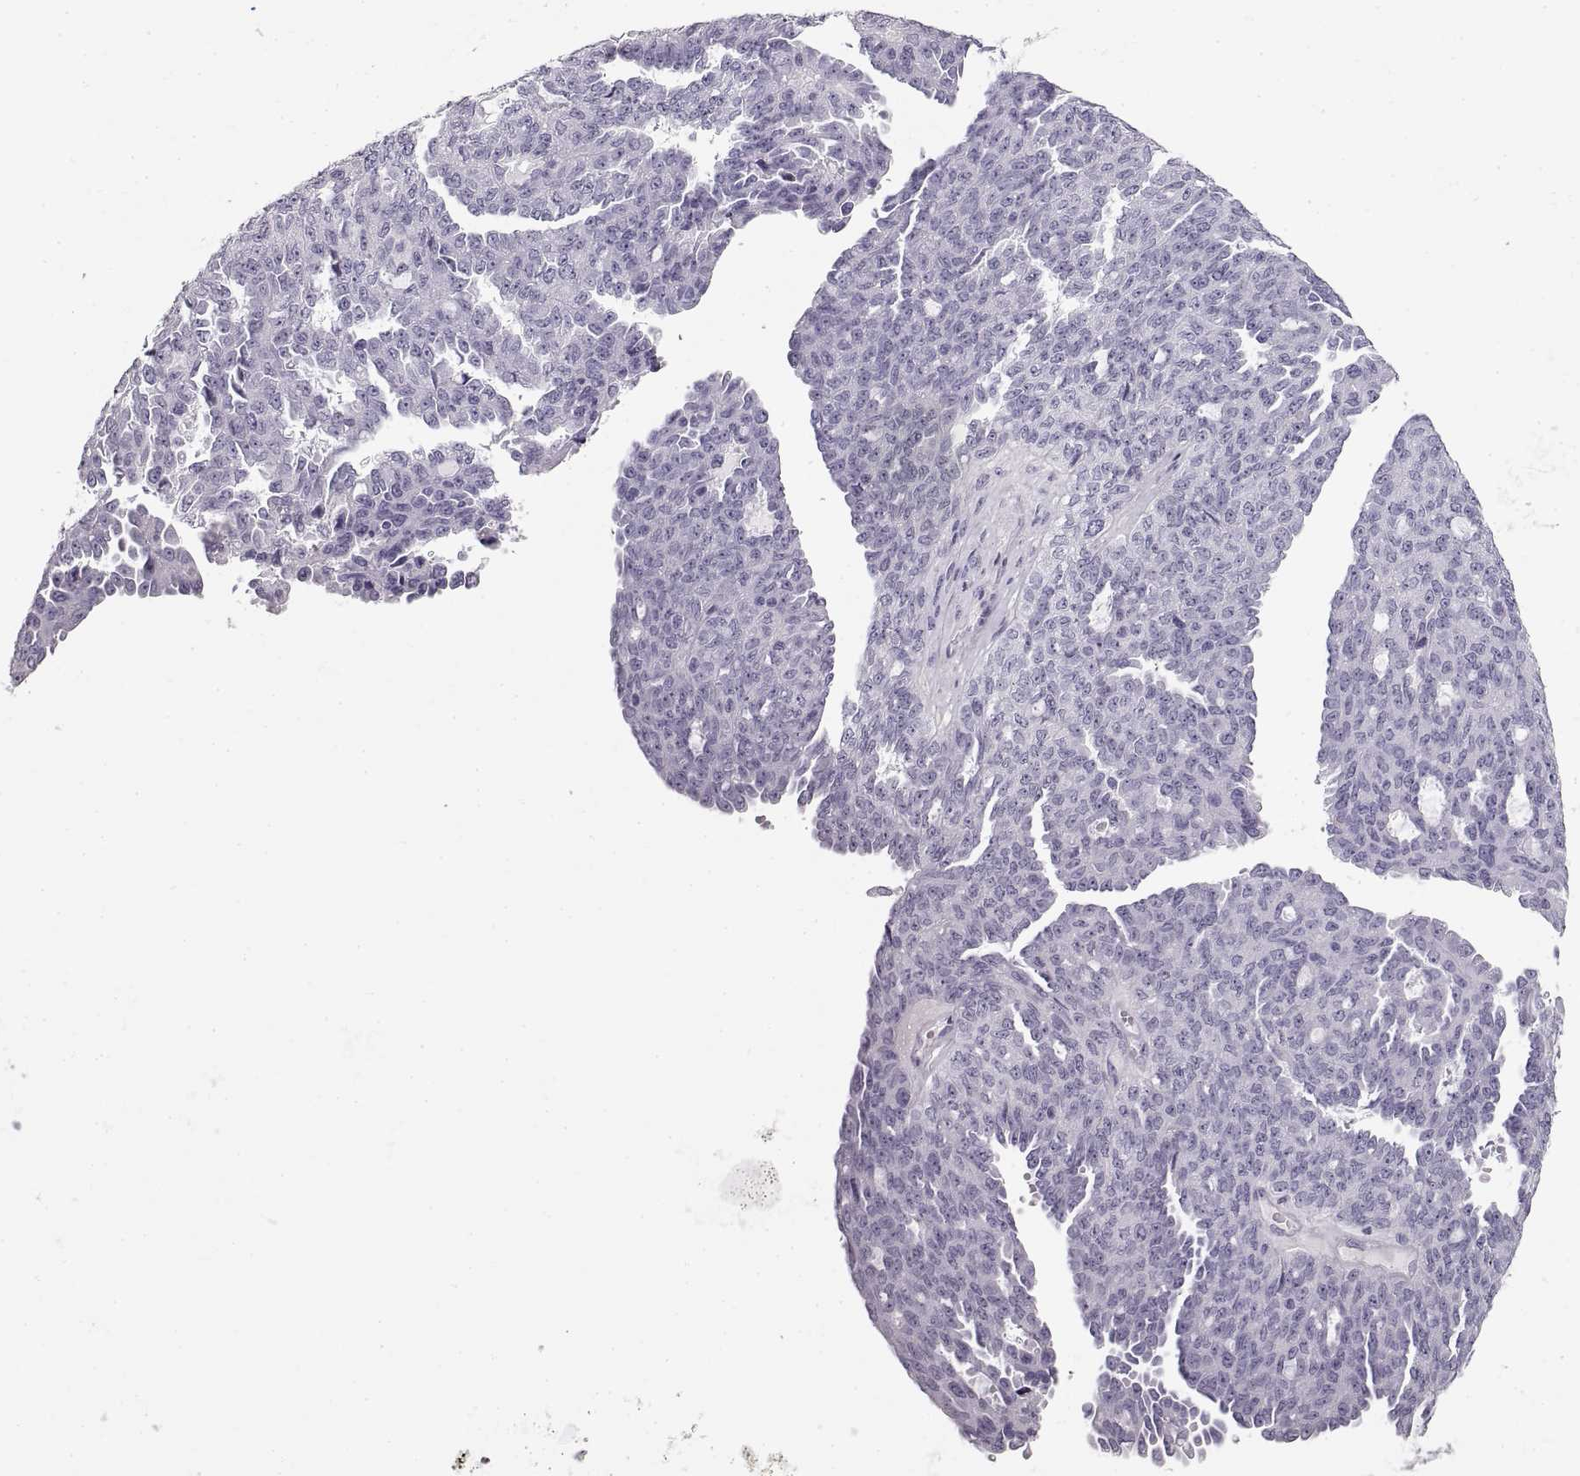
{"staining": {"intensity": "negative", "quantity": "none", "location": "none"}, "tissue": "ovarian cancer", "cell_type": "Tumor cells", "image_type": "cancer", "snomed": [{"axis": "morphology", "description": "Cystadenocarcinoma, serous, NOS"}, {"axis": "topography", "description": "Ovary"}], "caption": "A high-resolution micrograph shows immunohistochemistry staining of ovarian cancer (serous cystadenocarcinoma), which displays no significant staining in tumor cells. (DAB immunohistochemistry, high magnification).", "gene": "CRYAA", "patient": {"sex": "female", "age": 71}}